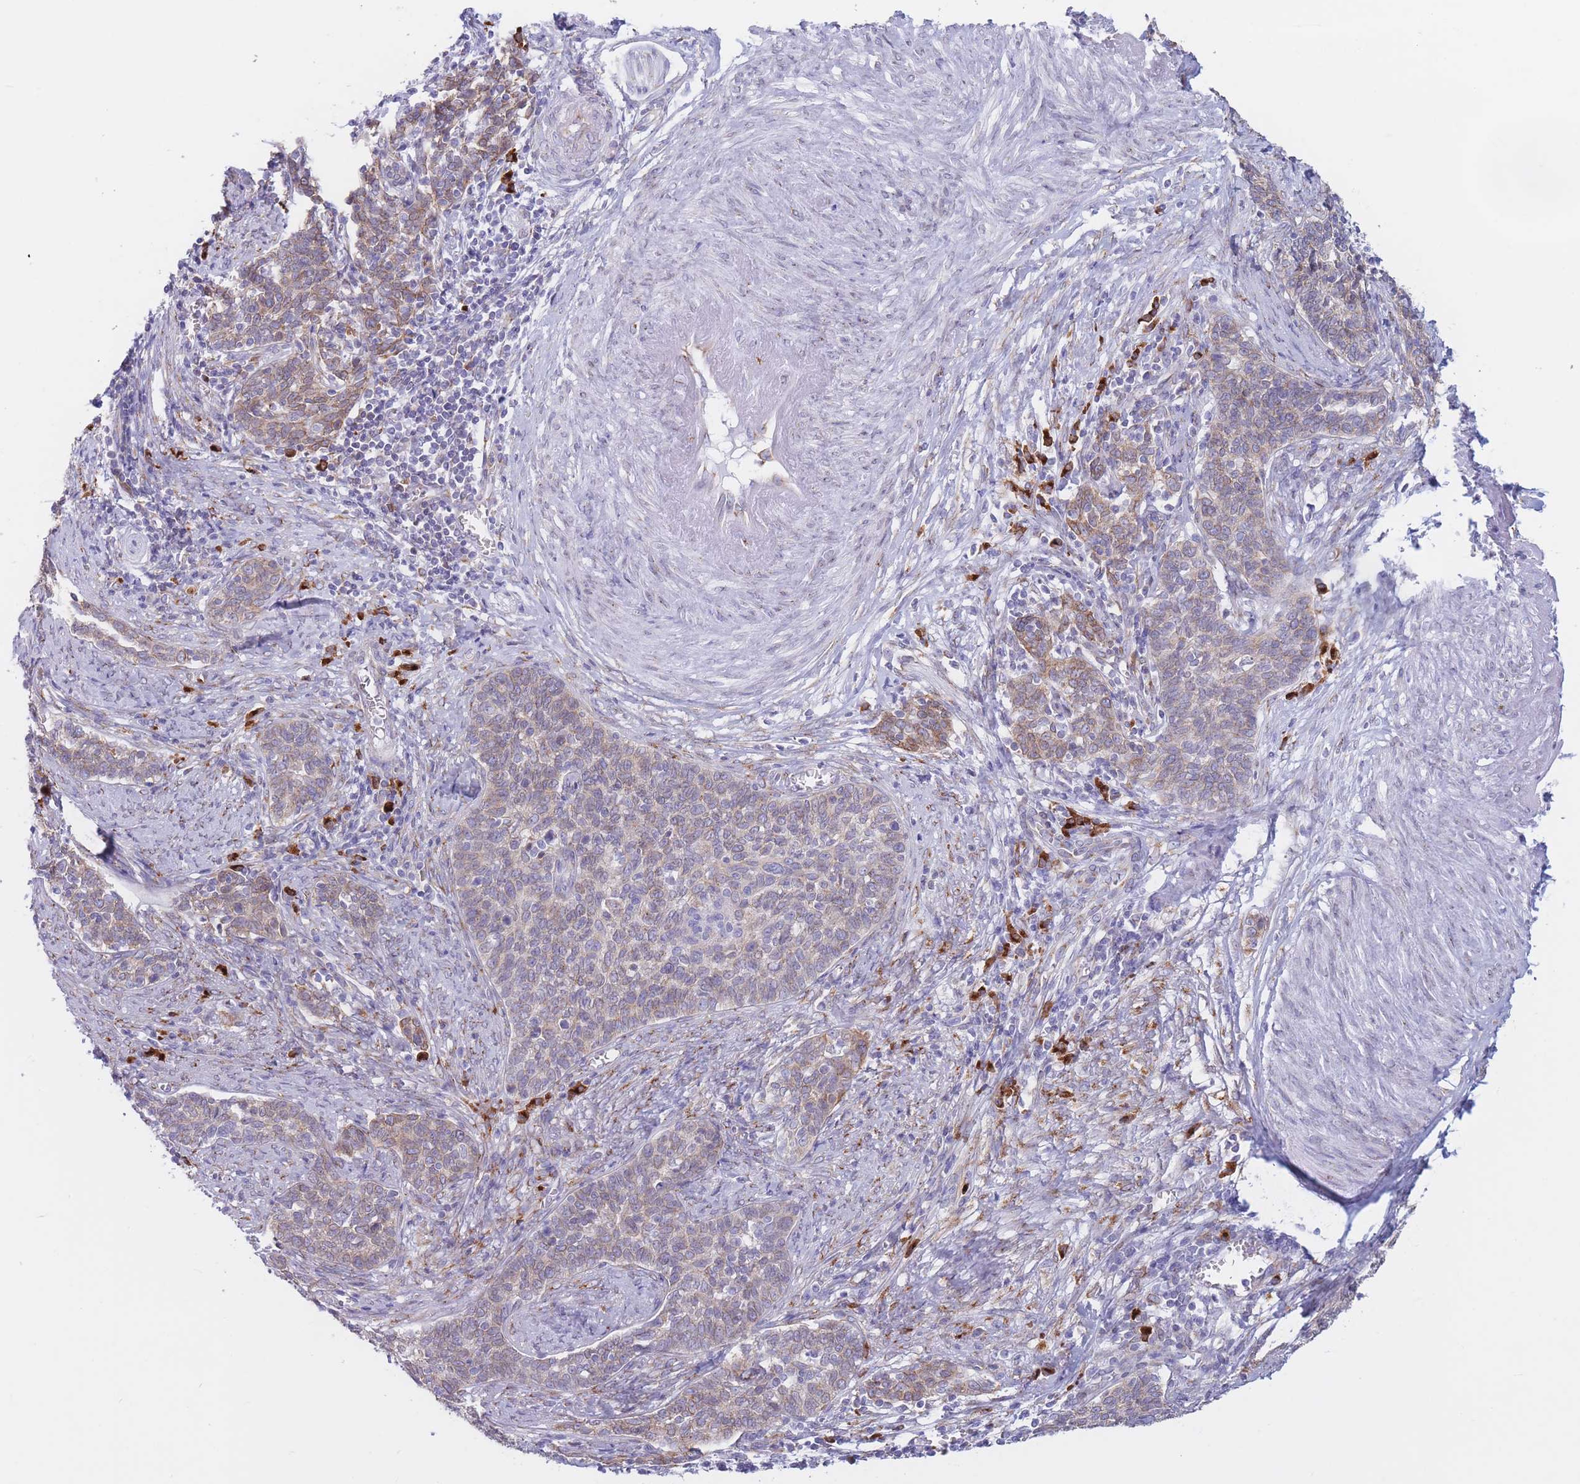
{"staining": {"intensity": "moderate", "quantity": "25%-75%", "location": "cytoplasmic/membranous"}, "tissue": "cervical cancer", "cell_type": "Tumor cells", "image_type": "cancer", "snomed": [{"axis": "morphology", "description": "Squamous cell carcinoma, NOS"}, {"axis": "topography", "description": "Cervix"}], "caption": "Immunohistochemical staining of cervical cancer demonstrates moderate cytoplasmic/membranous protein staining in about 25%-75% of tumor cells.", "gene": "MRPL30", "patient": {"sex": "female", "age": 39}}